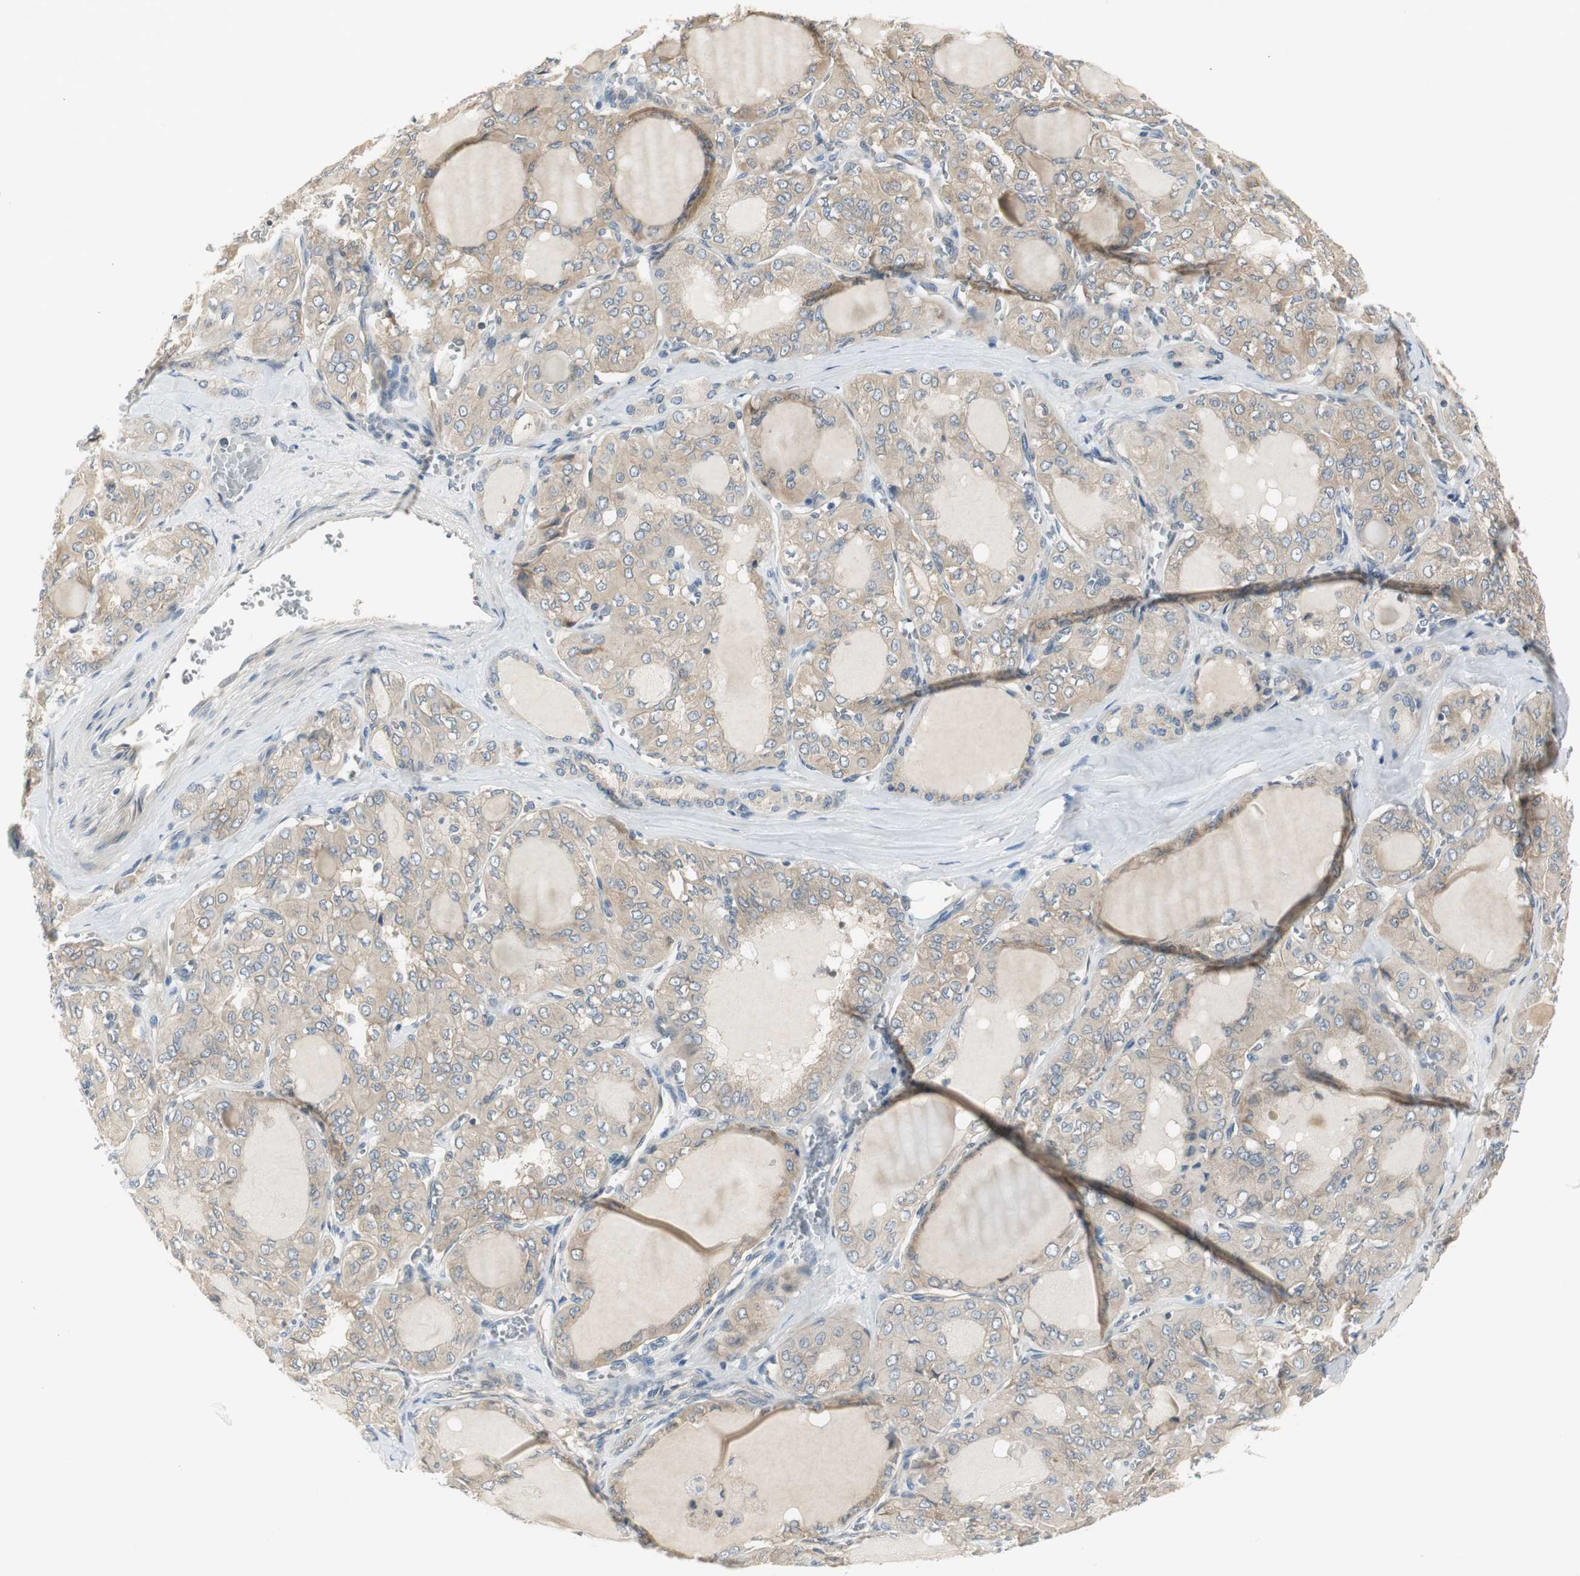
{"staining": {"intensity": "weak", "quantity": ">75%", "location": "cytoplasmic/membranous"}, "tissue": "thyroid cancer", "cell_type": "Tumor cells", "image_type": "cancer", "snomed": [{"axis": "morphology", "description": "Papillary adenocarcinoma, NOS"}, {"axis": "topography", "description": "Thyroid gland"}], "caption": "Approximately >75% of tumor cells in papillary adenocarcinoma (thyroid) demonstrate weak cytoplasmic/membranous protein expression as visualized by brown immunohistochemical staining.", "gene": "PRKAA1", "patient": {"sex": "male", "age": 20}}